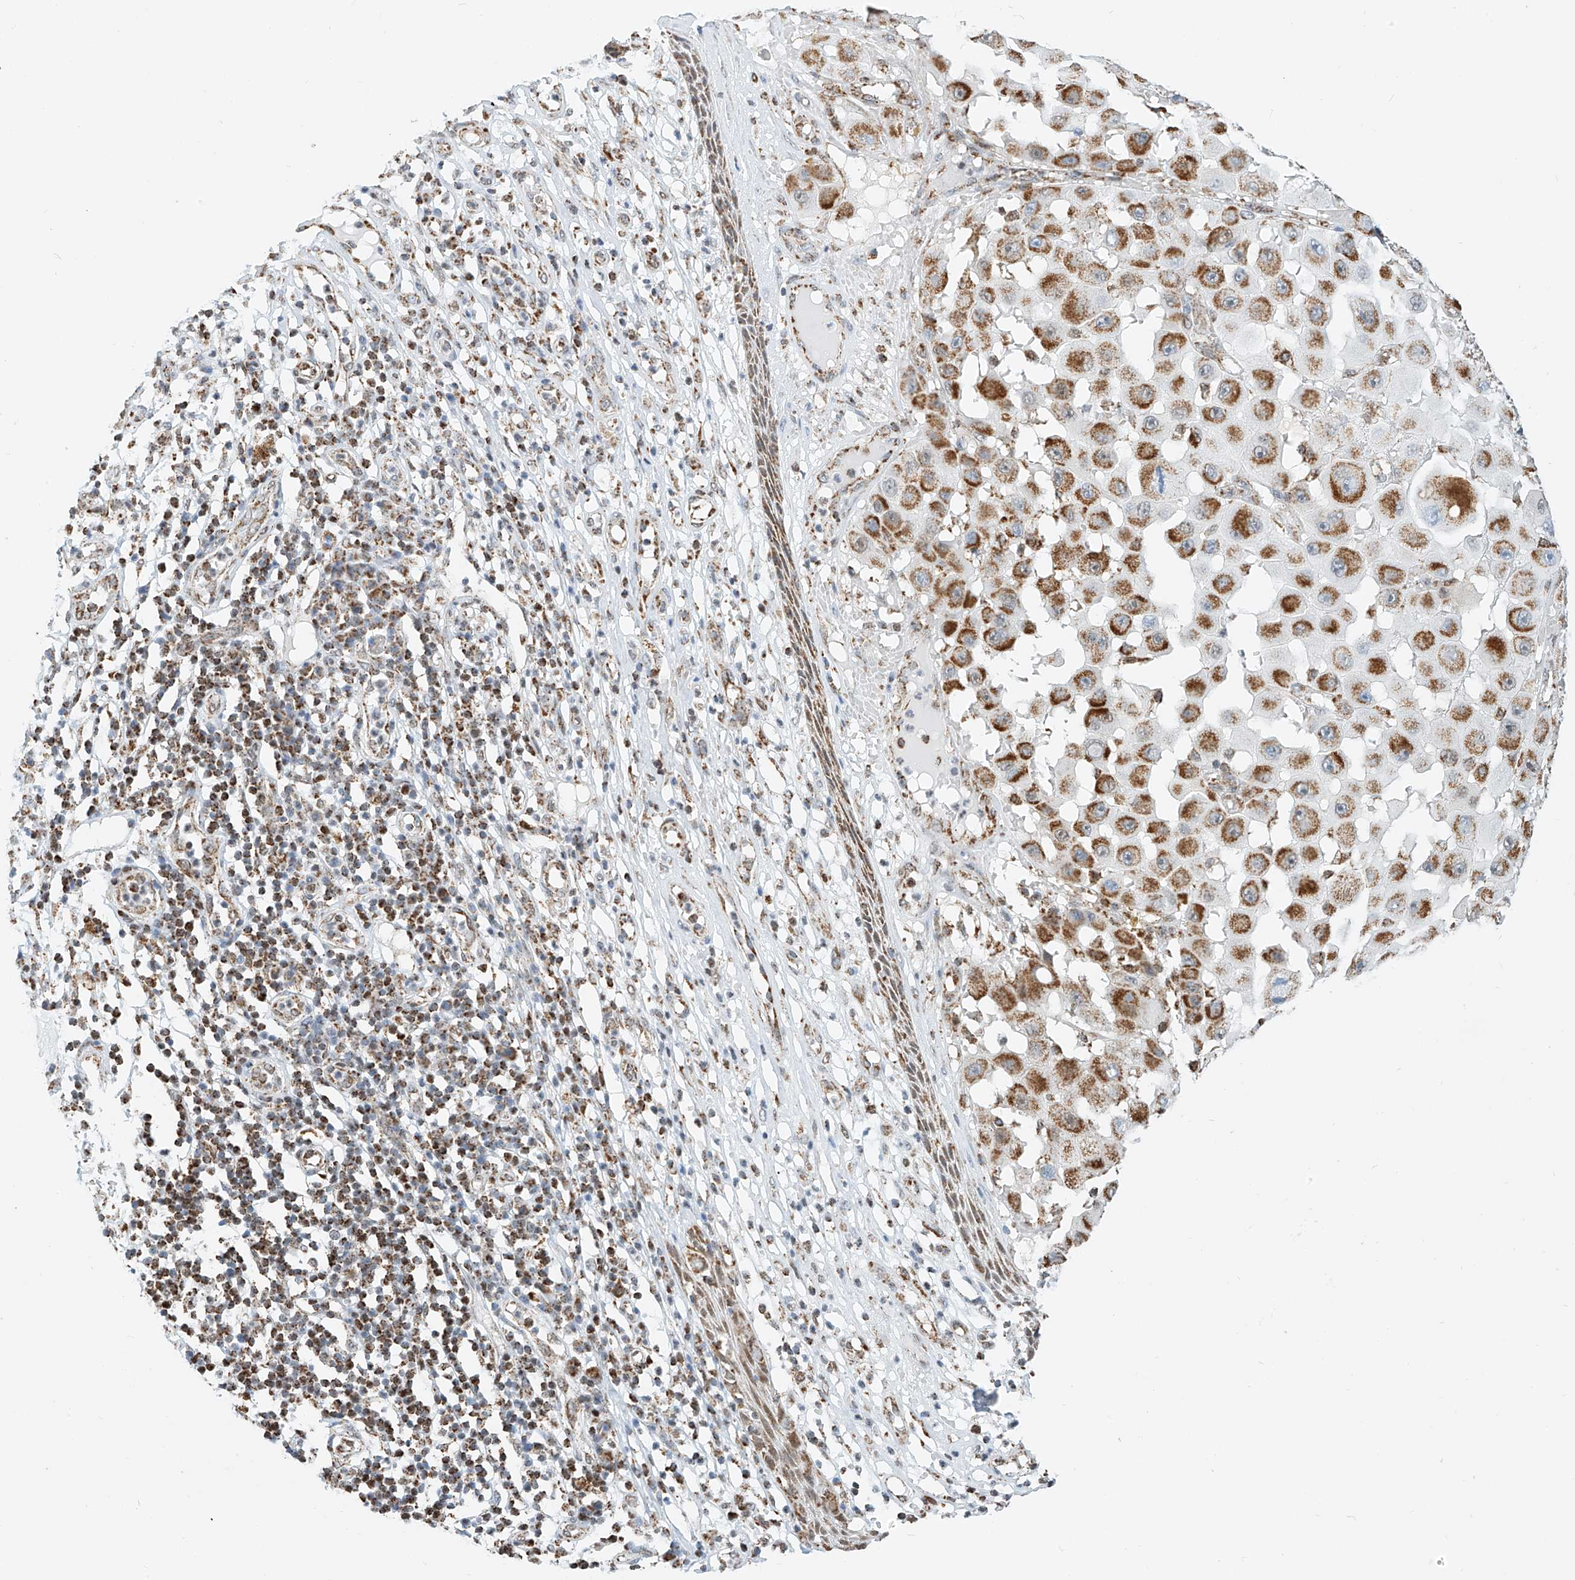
{"staining": {"intensity": "moderate", "quantity": ">75%", "location": "cytoplasmic/membranous"}, "tissue": "melanoma", "cell_type": "Tumor cells", "image_type": "cancer", "snomed": [{"axis": "morphology", "description": "Malignant melanoma, NOS"}, {"axis": "topography", "description": "Skin"}], "caption": "Protein staining reveals moderate cytoplasmic/membranous expression in approximately >75% of tumor cells in malignant melanoma.", "gene": "PPA2", "patient": {"sex": "female", "age": 81}}